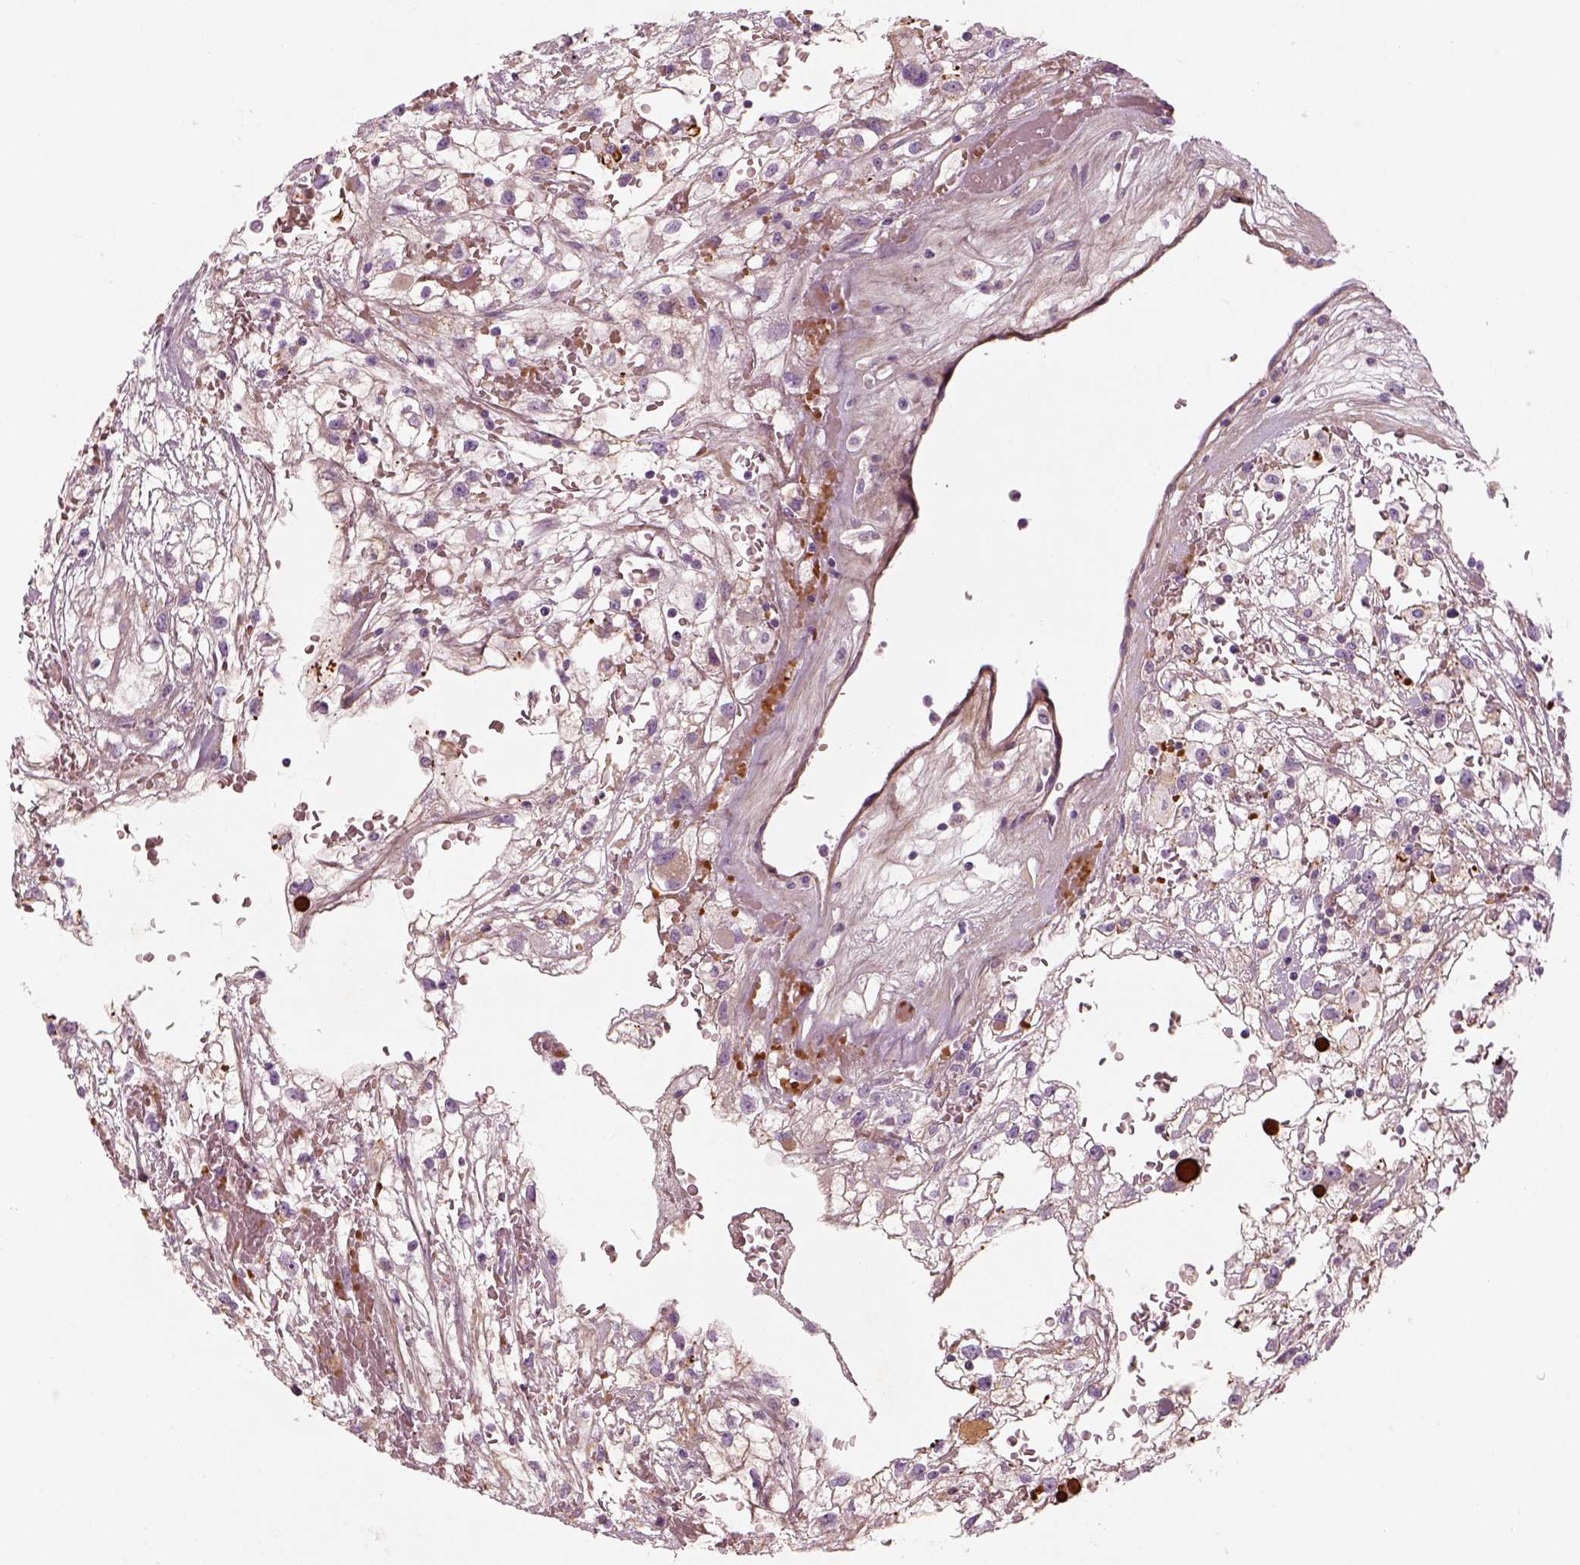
{"staining": {"intensity": "negative", "quantity": "none", "location": "none"}, "tissue": "renal cancer", "cell_type": "Tumor cells", "image_type": "cancer", "snomed": [{"axis": "morphology", "description": "Adenocarcinoma, NOS"}, {"axis": "topography", "description": "Kidney"}], "caption": "Immunohistochemical staining of adenocarcinoma (renal) shows no significant positivity in tumor cells.", "gene": "PABPC1L2B", "patient": {"sex": "male", "age": 59}}